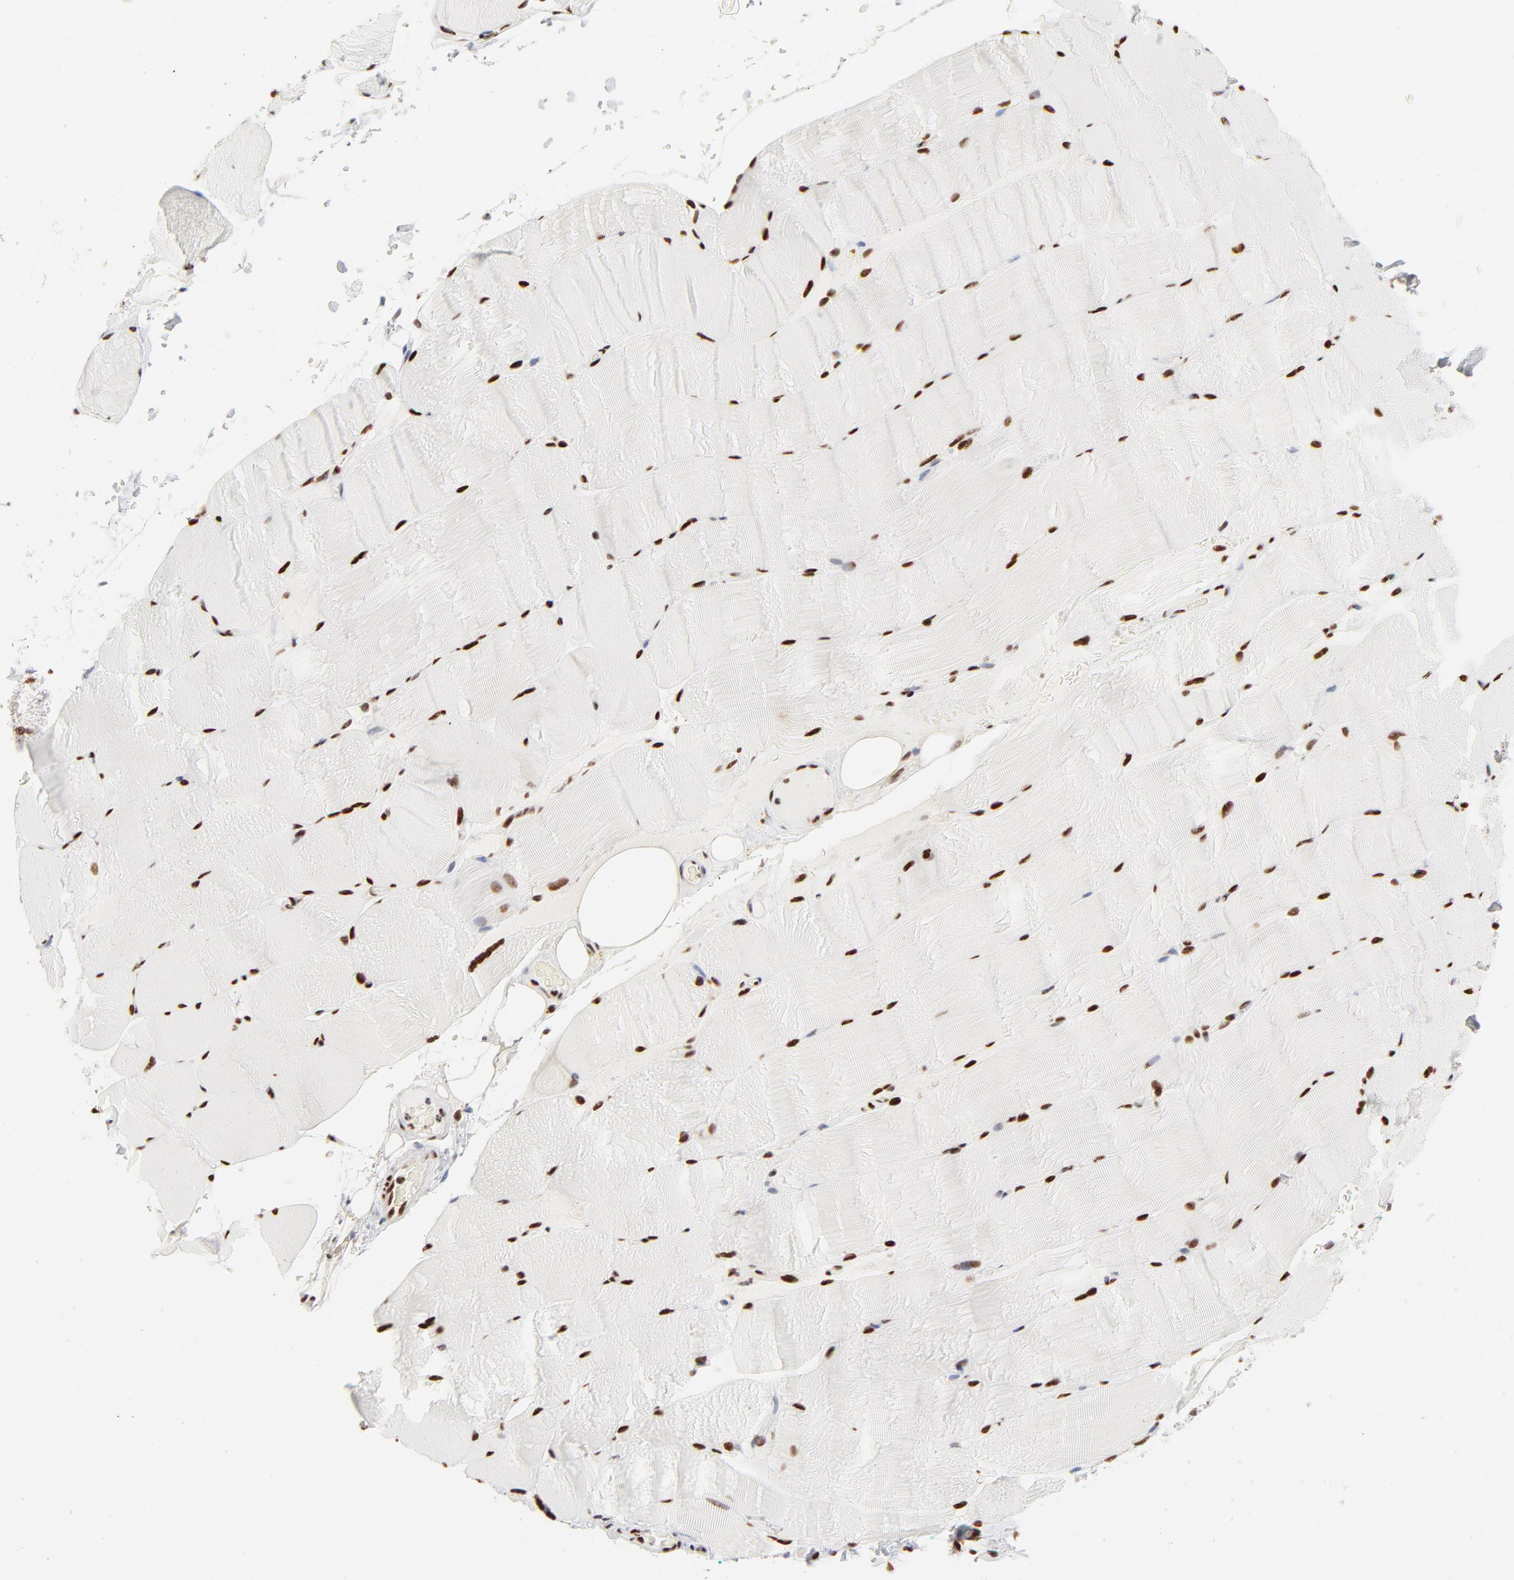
{"staining": {"intensity": "strong", "quantity": ">75%", "location": "nuclear"}, "tissue": "skeletal muscle", "cell_type": "Myocytes", "image_type": "normal", "snomed": [{"axis": "morphology", "description": "Normal tissue, NOS"}, {"axis": "topography", "description": "Skeletal muscle"}], "caption": "Protein staining exhibits strong nuclear expression in about >75% of myocytes in benign skeletal muscle.", "gene": "TARDBP", "patient": {"sex": "female", "age": 37}}